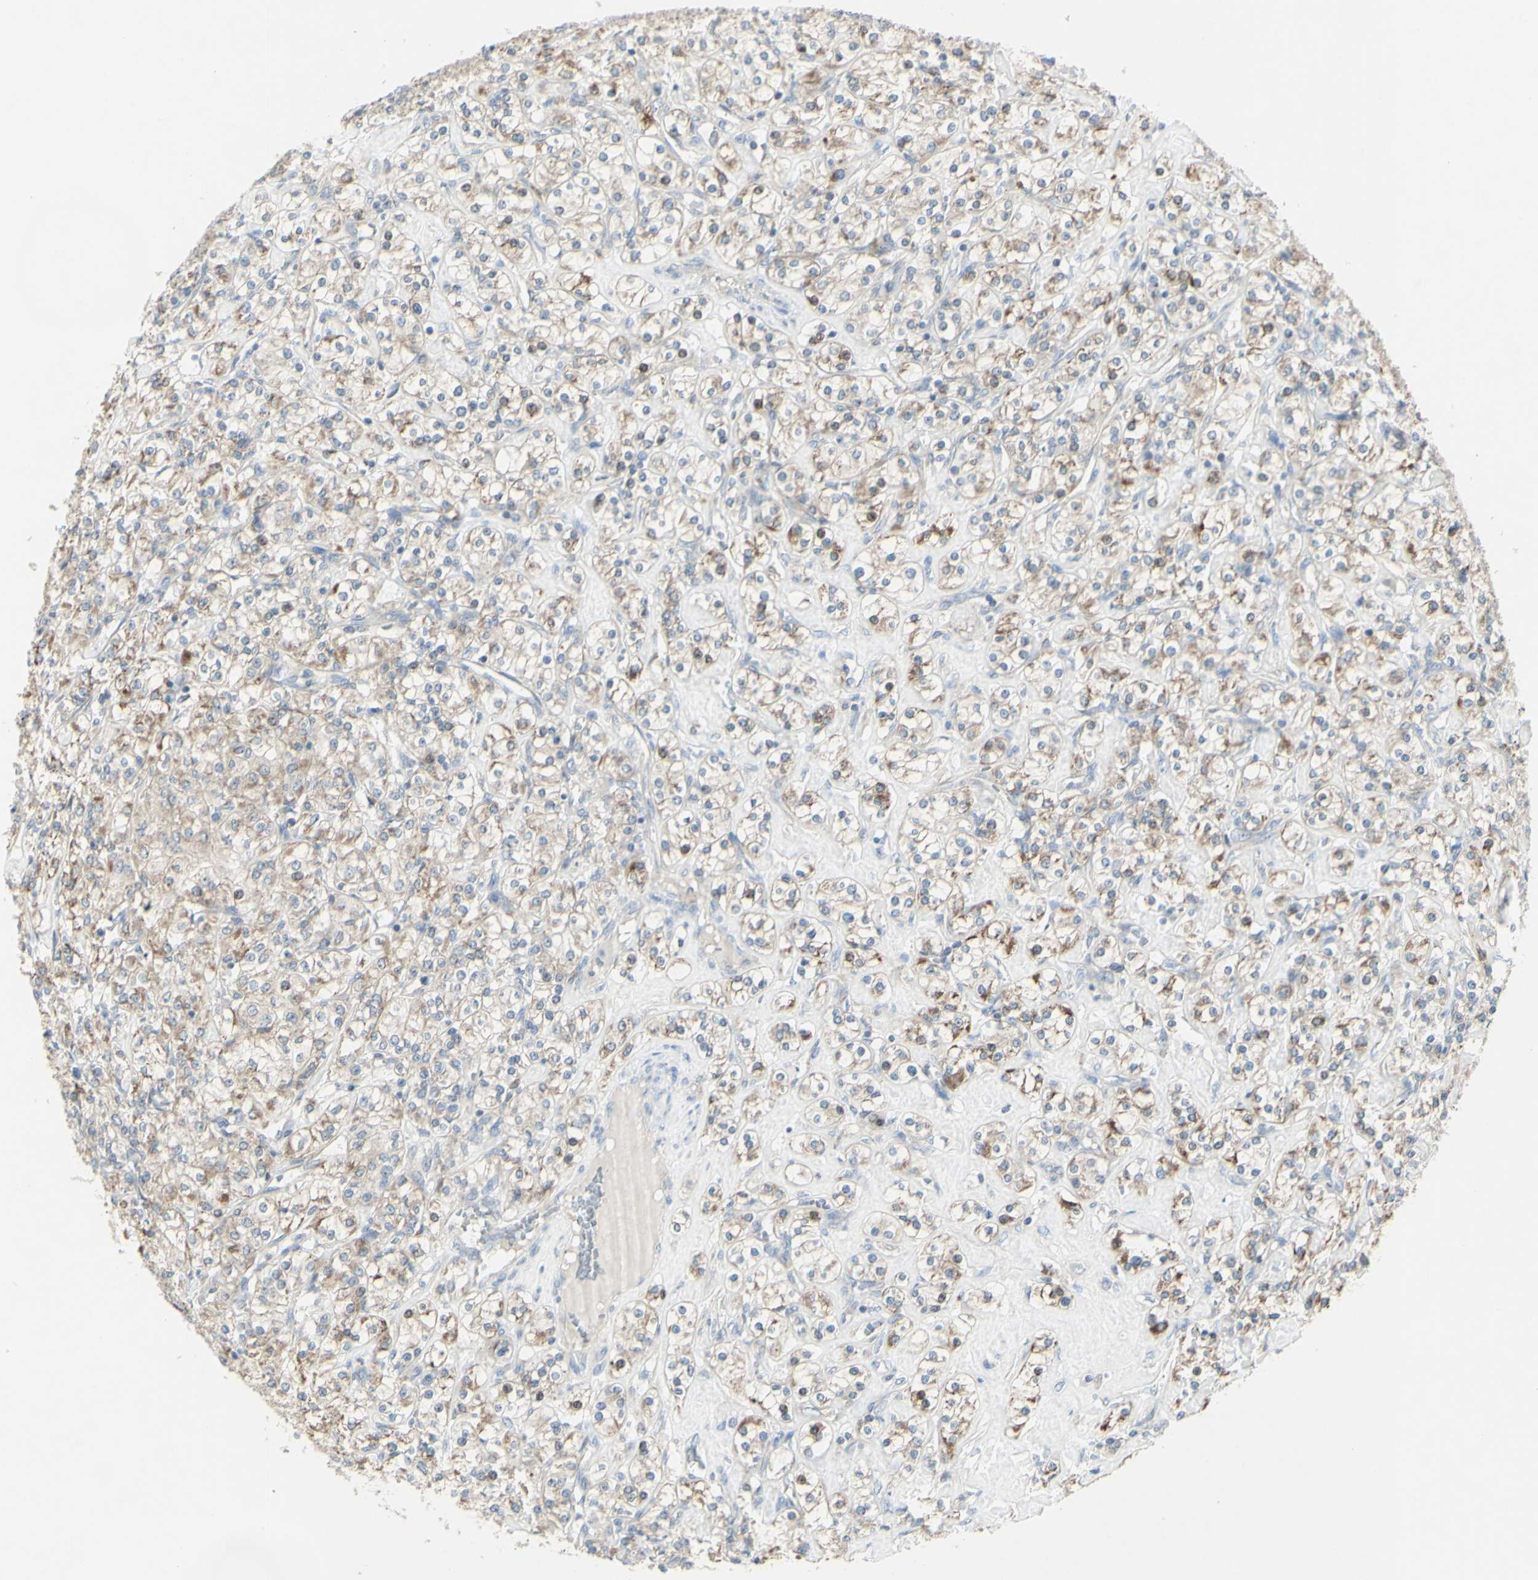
{"staining": {"intensity": "weak", "quantity": "25%-75%", "location": "cytoplasmic/membranous"}, "tissue": "renal cancer", "cell_type": "Tumor cells", "image_type": "cancer", "snomed": [{"axis": "morphology", "description": "Adenocarcinoma, NOS"}, {"axis": "topography", "description": "Kidney"}], "caption": "DAB immunohistochemical staining of human renal cancer (adenocarcinoma) displays weak cytoplasmic/membranous protein staining in about 25%-75% of tumor cells. (Brightfield microscopy of DAB IHC at high magnification).", "gene": "CNTNAP1", "patient": {"sex": "male", "age": 77}}